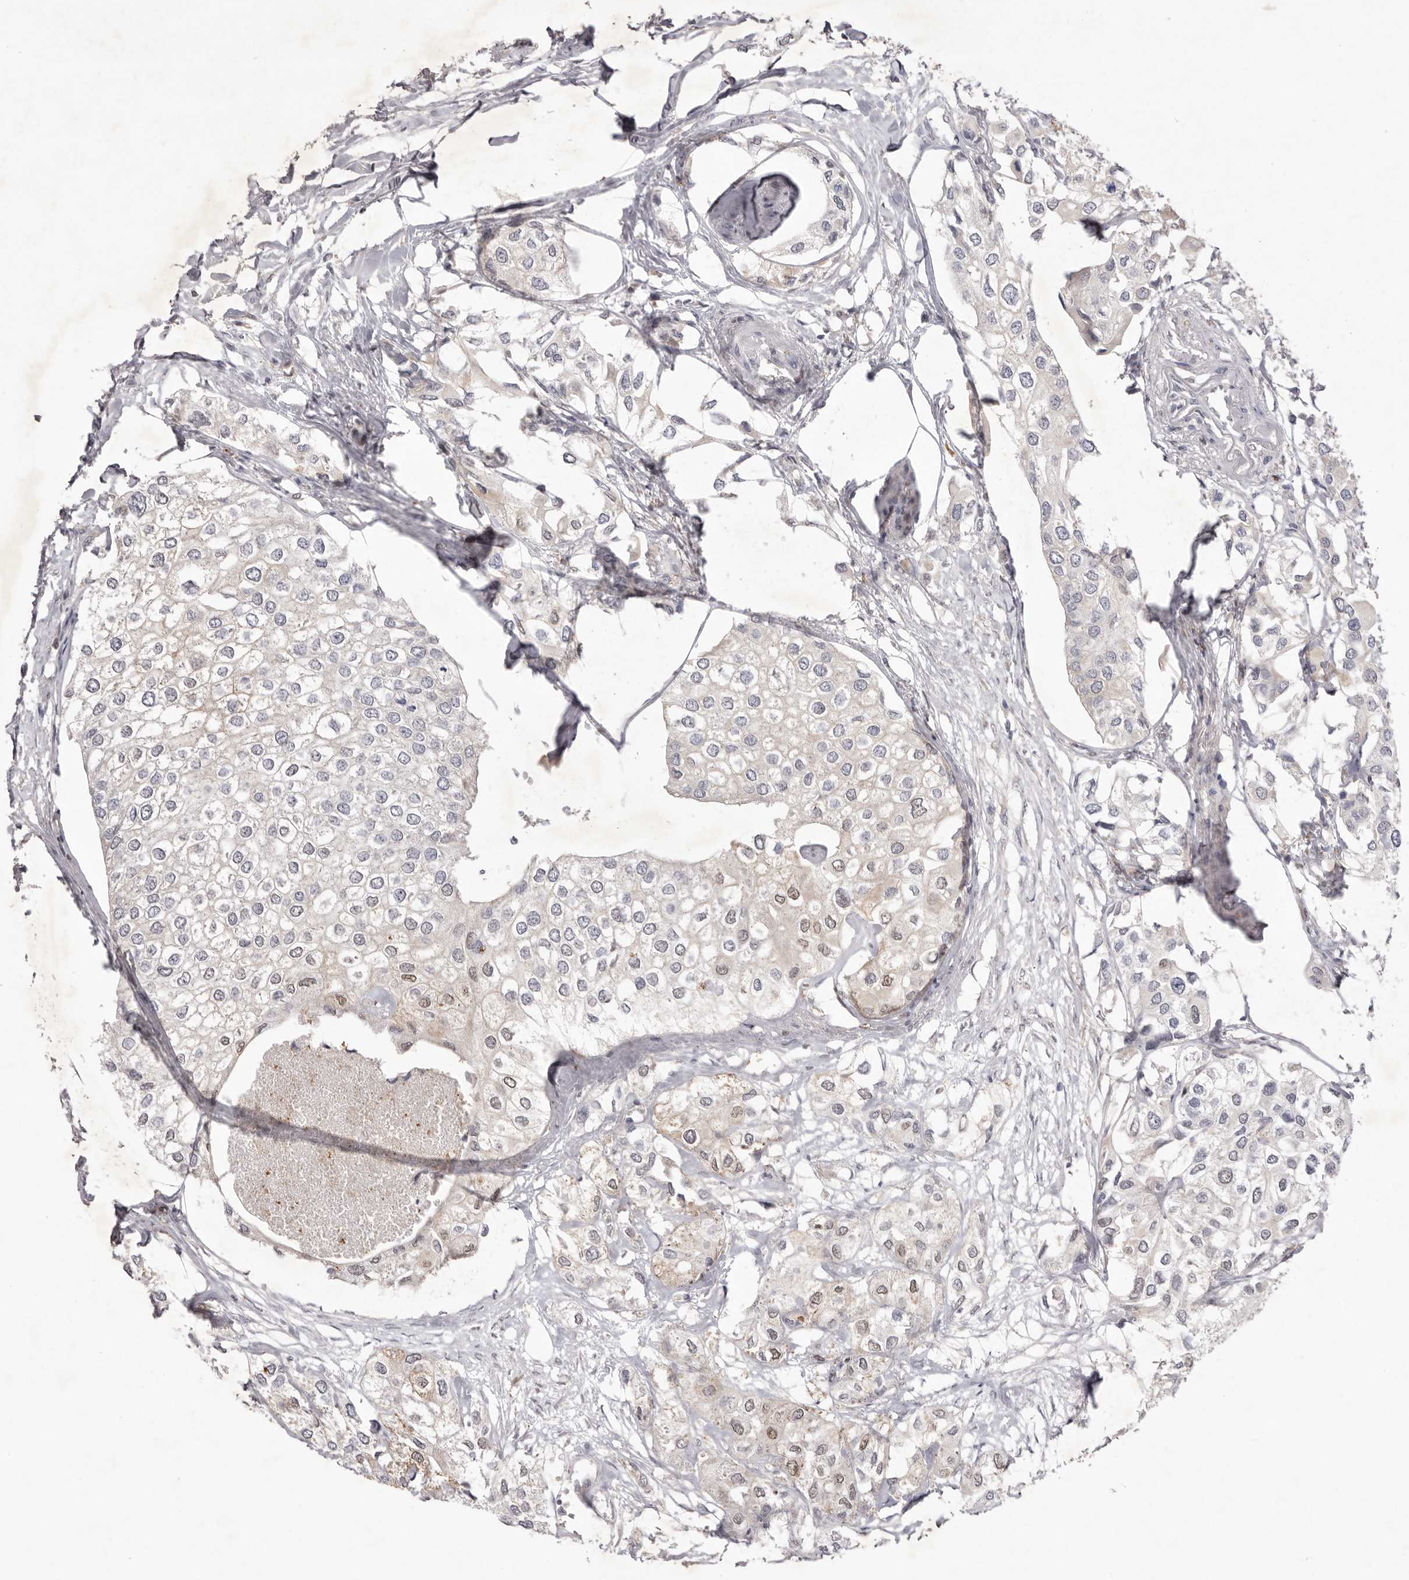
{"staining": {"intensity": "weak", "quantity": "<25%", "location": "nuclear"}, "tissue": "urothelial cancer", "cell_type": "Tumor cells", "image_type": "cancer", "snomed": [{"axis": "morphology", "description": "Urothelial carcinoma, High grade"}, {"axis": "topography", "description": "Urinary bladder"}], "caption": "This is an IHC image of human urothelial cancer. There is no staining in tumor cells.", "gene": "TADA1", "patient": {"sex": "male", "age": 64}}